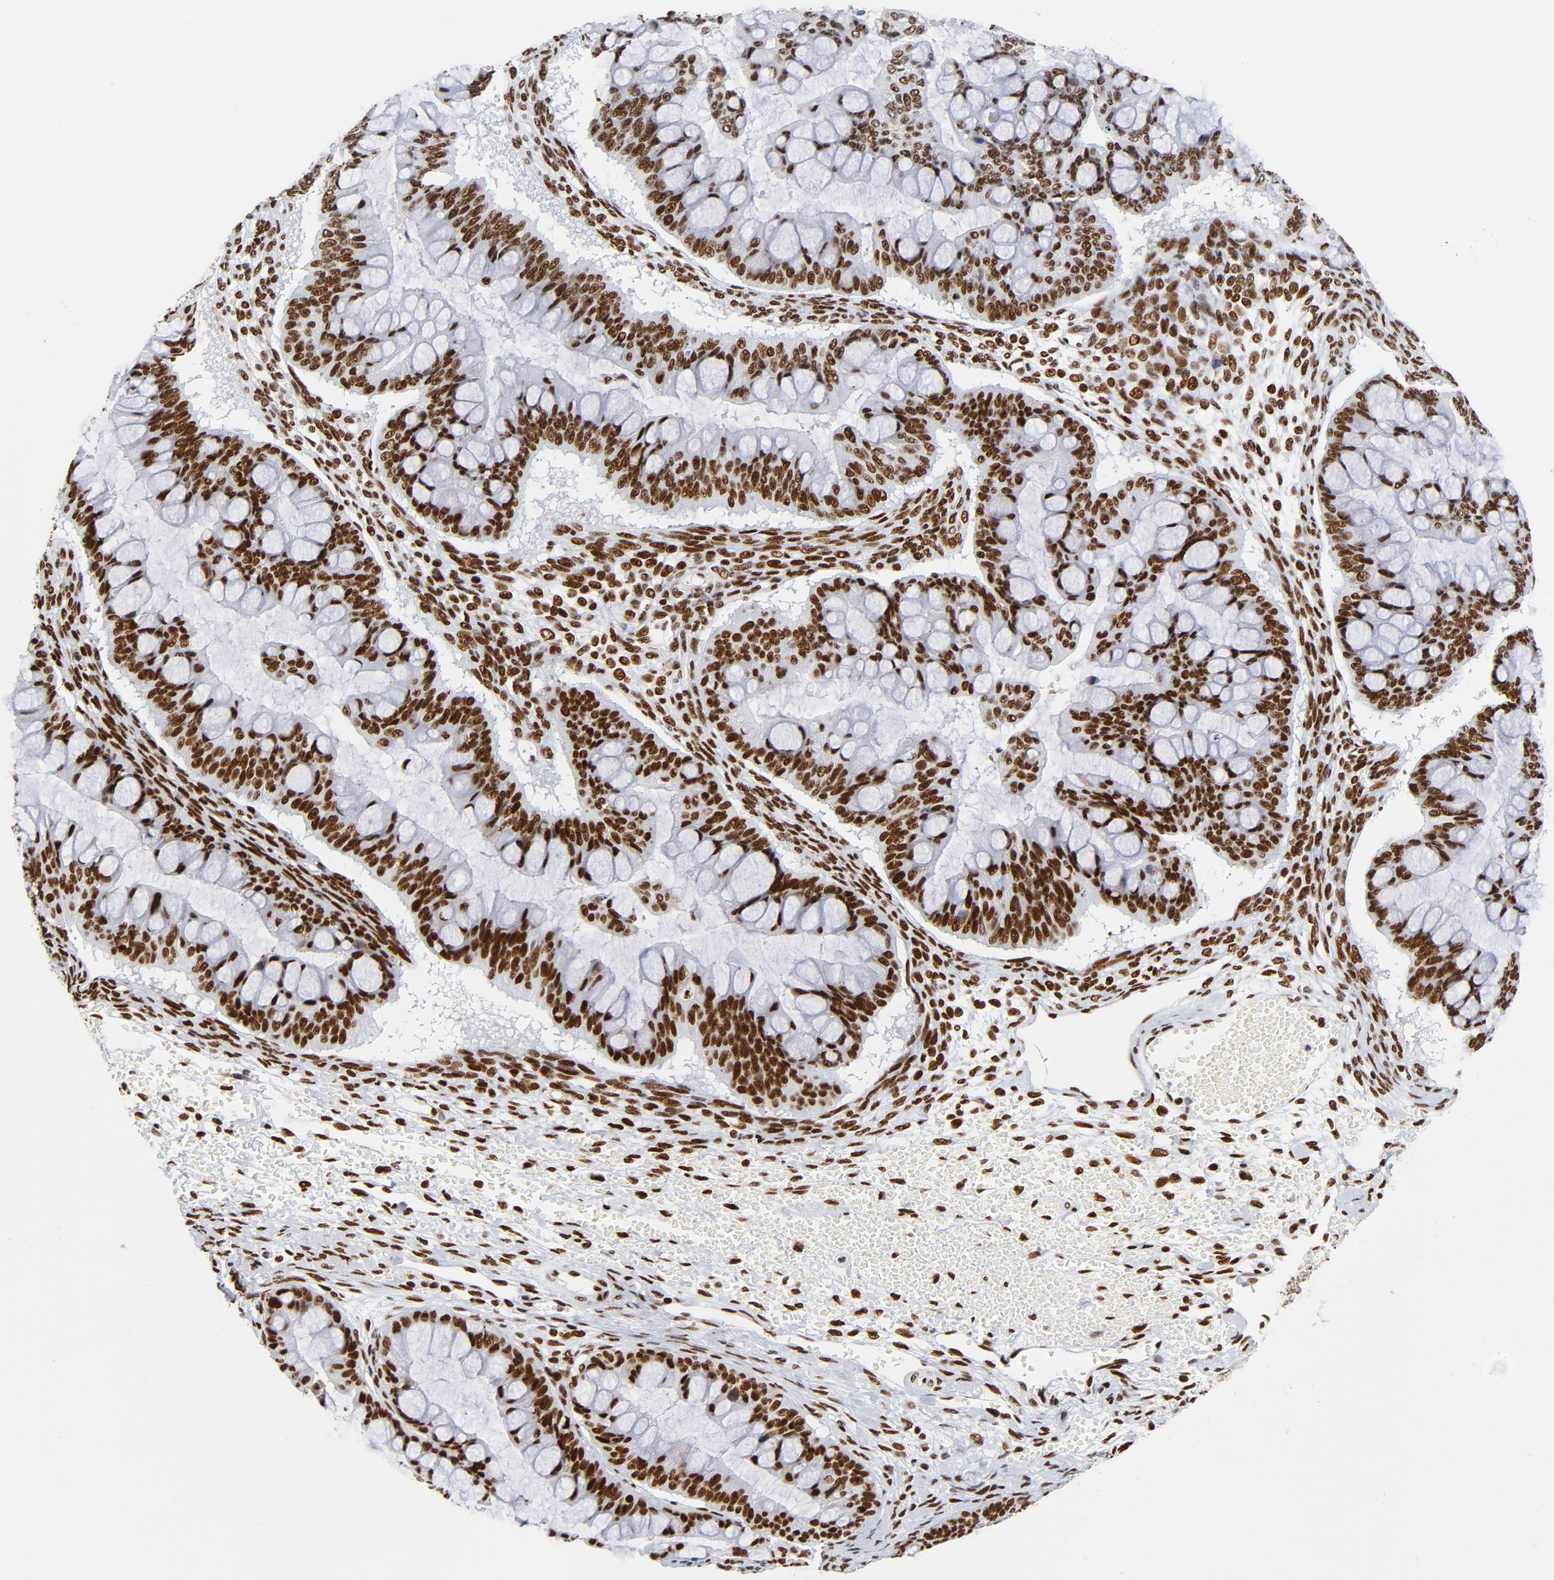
{"staining": {"intensity": "strong", "quantity": ">75%", "location": "nuclear"}, "tissue": "ovarian cancer", "cell_type": "Tumor cells", "image_type": "cancer", "snomed": [{"axis": "morphology", "description": "Cystadenocarcinoma, mucinous, NOS"}, {"axis": "topography", "description": "Ovary"}], "caption": "Immunohistochemical staining of mucinous cystadenocarcinoma (ovarian) reveals strong nuclear protein staining in about >75% of tumor cells. (DAB (3,3'-diaminobenzidine) IHC with brightfield microscopy, high magnification).", "gene": "XRCC5", "patient": {"sex": "female", "age": 73}}